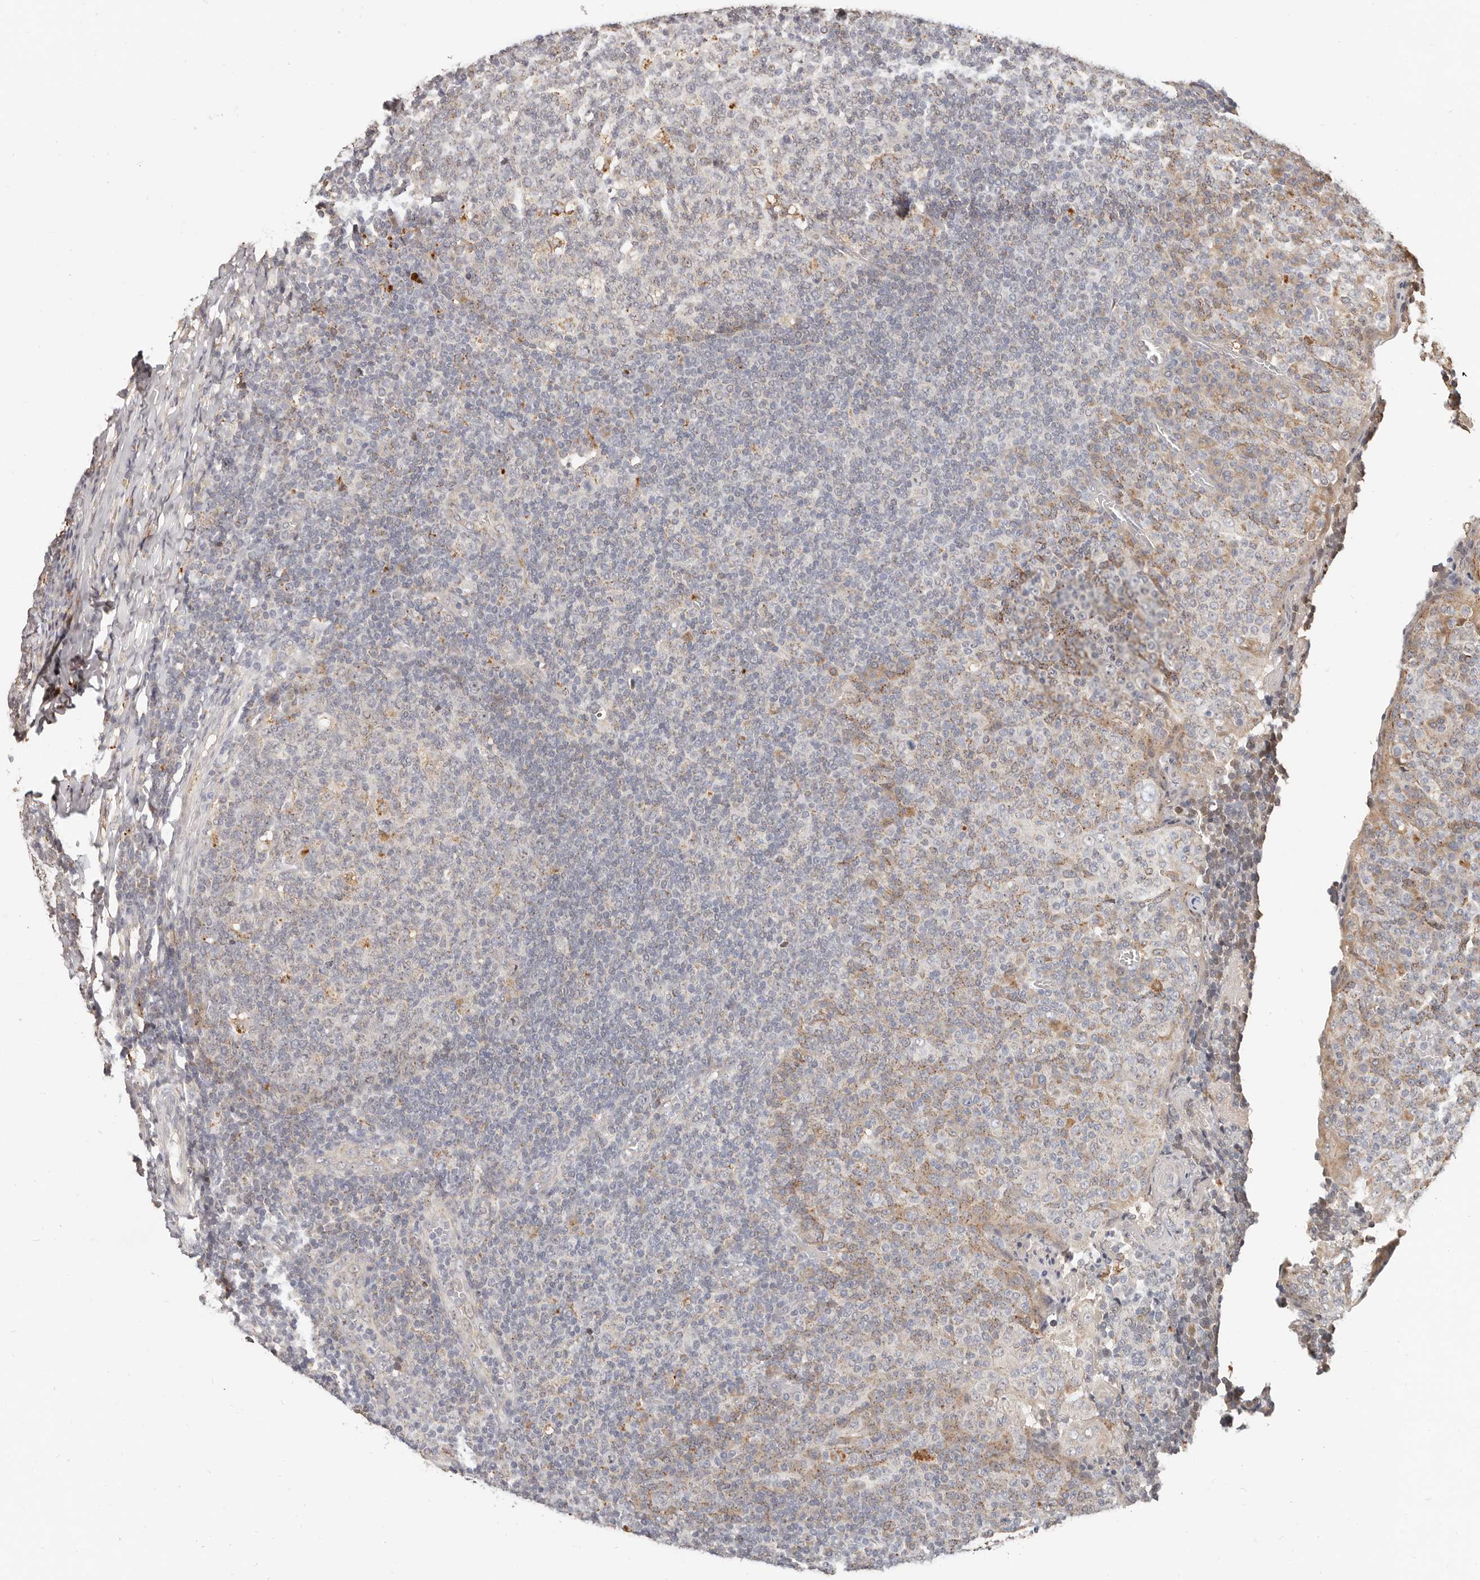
{"staining": {"intensity": "weak", "quantity": "<25%", "location": "cytoplasmic/membranous"}, "tissue": "tonsil", "cell_type": "Germinal center cells", "image_type": "normal", "snomed": [{"axis": "morphology", "description": "Normal tissue, NOS"}, {"axis": "topography", "description": "Tonsil"}], "caption": "An immunohistochemistry histopathology image of benign tonsil is shown. There is no staining in germinal center cells of tonsil.", "gene": "ZRANB1", "patient": {"sex": "female", "age": 19}}